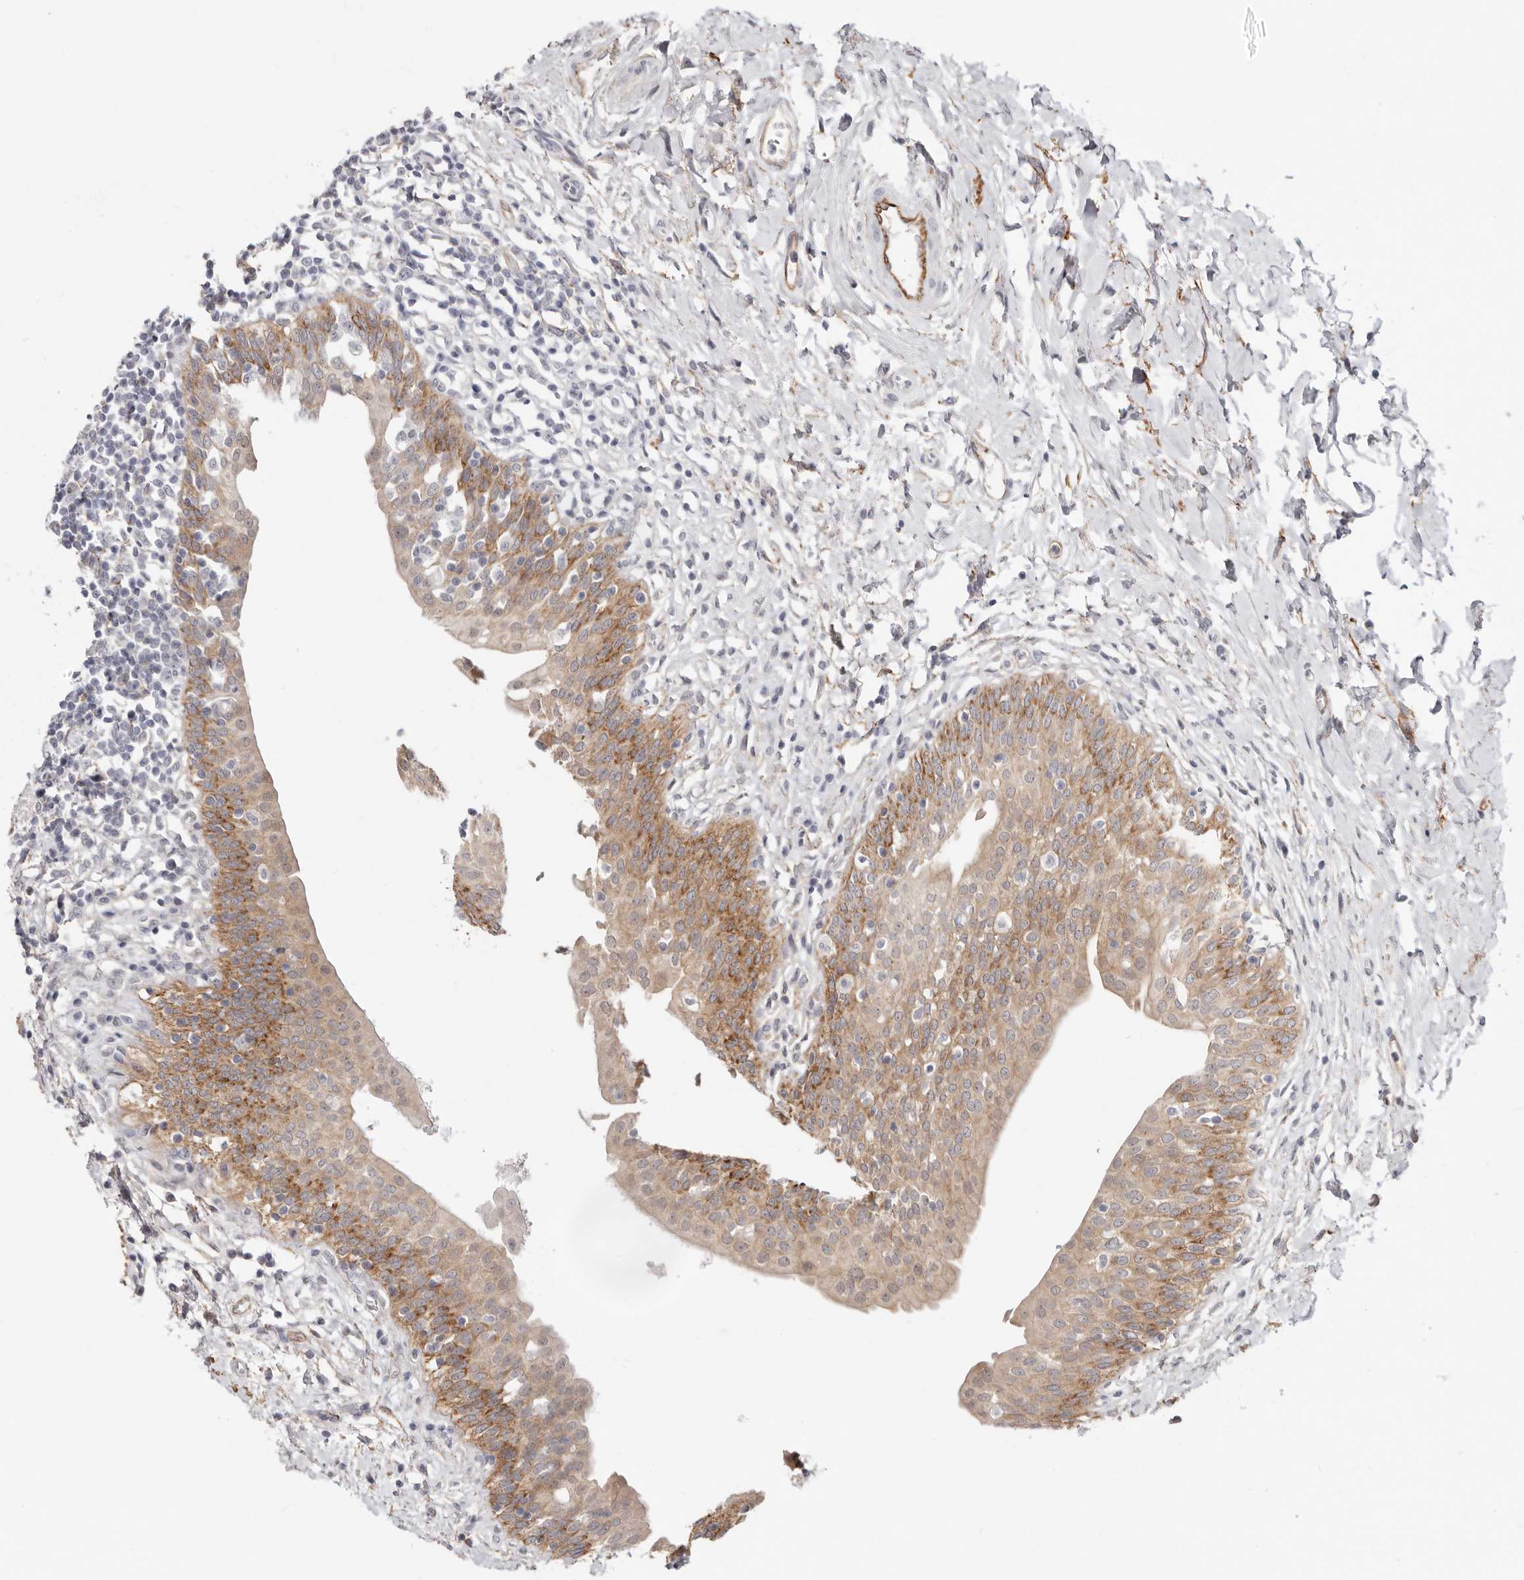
{"staining": {"intensity": "moderate", "quantity": "25%-75%", "location": "cytoplasmic/membranous"}, "tissue": "urinary bladder", "cell_type": "Urothelial cells", "image_type": "normal", "snomed": [{"axis": "morphology", "description": "Normal tissue, NOS"}, {"axis": "topography", "description": "Urinary bladder"}], "caption": "Immunohistochemistry staining of normal urinary bladder, which exhibits medium levels of moderate cytoplasmic/membranous expression in approximately 25%-75% of urothelial cells indicating moderate cytoplasmic/membranous protein expression. The staining was performed using DAB (brown) for protein detection and nuclei were counterstained in hematoxylin (blue).", "gene": "SZT2", "patient": {"sex": "male", "age": 83}}